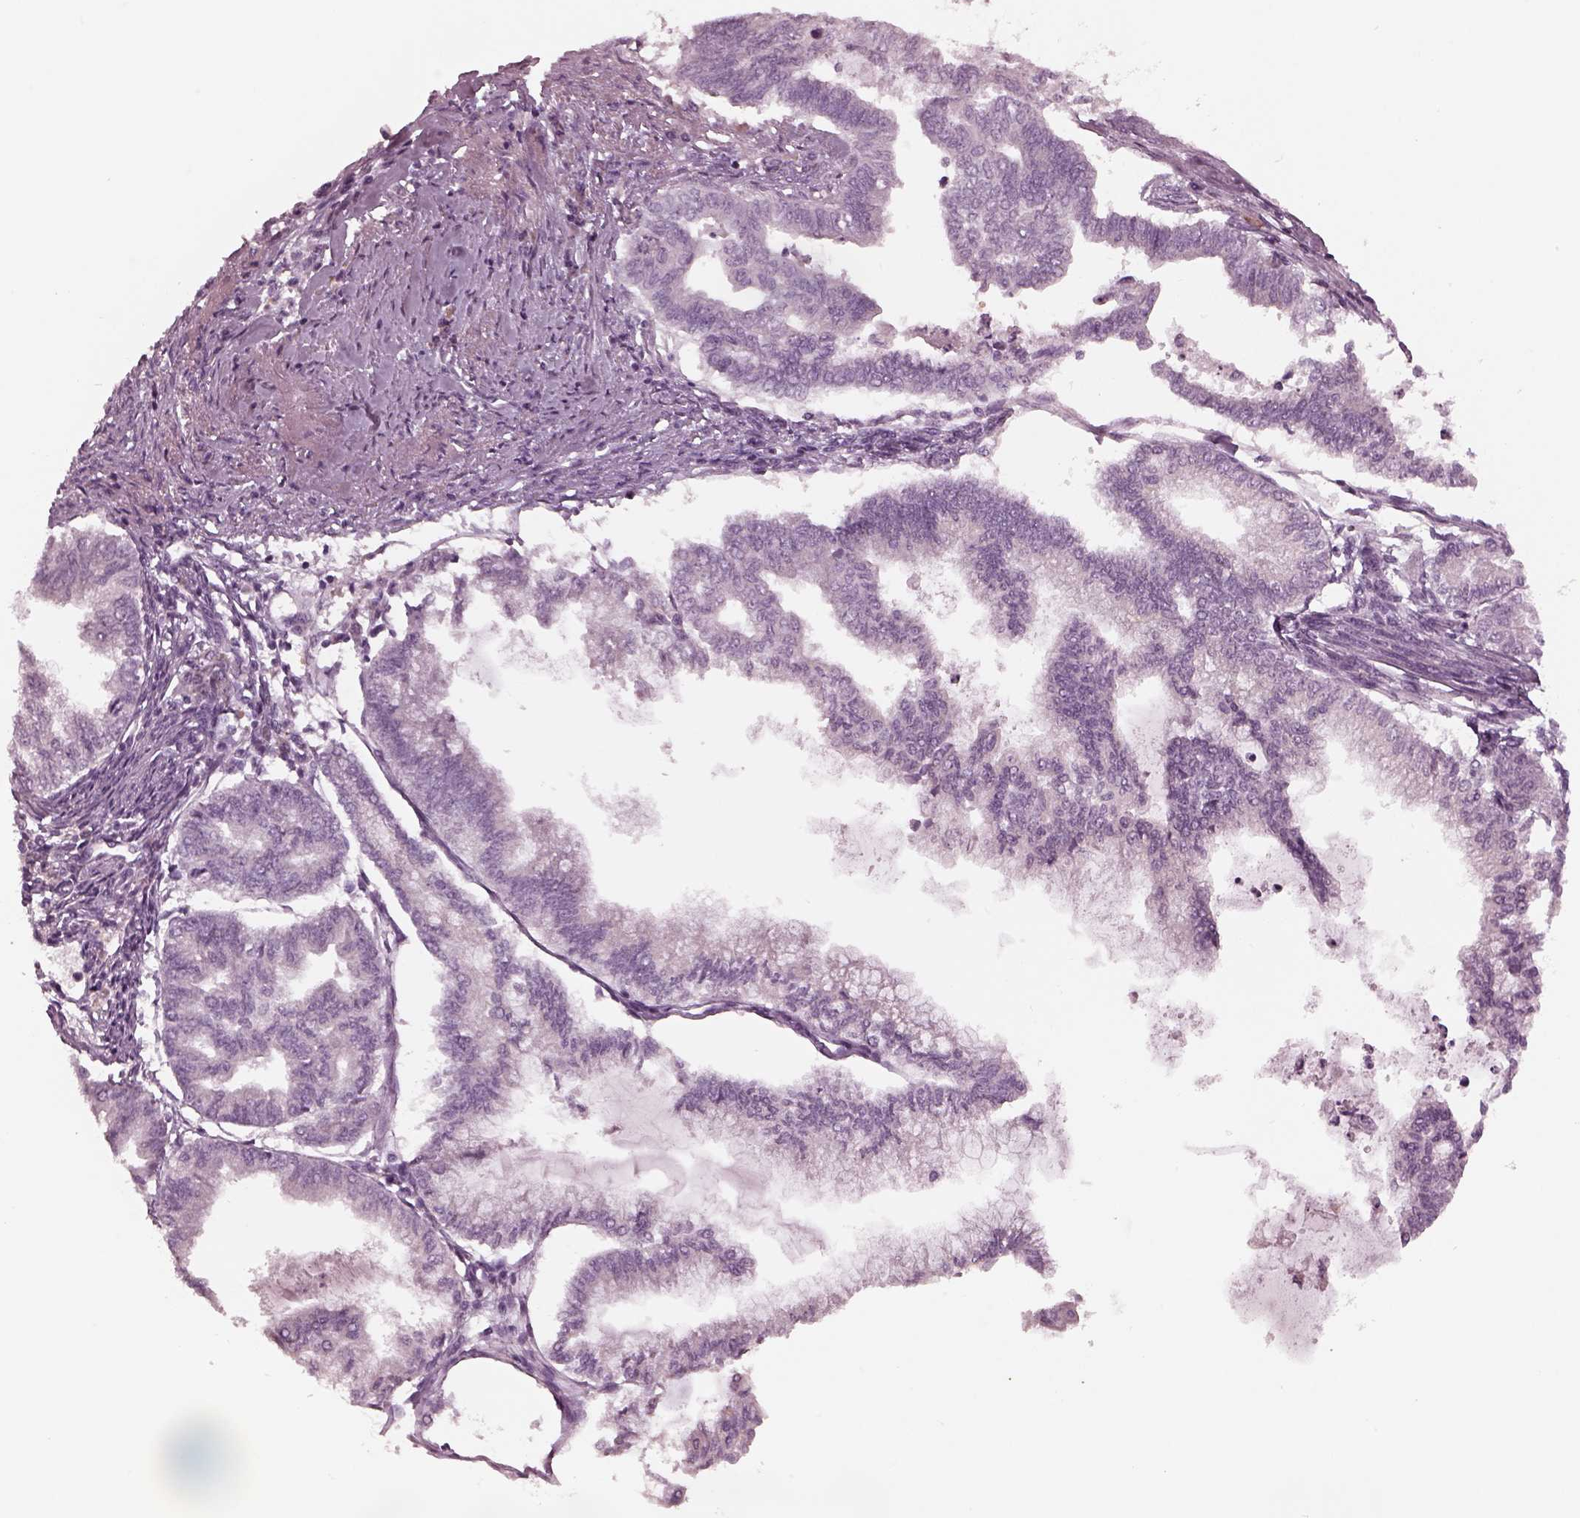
{"staining": {"intensity": "negative", "quantity": "none", "location": "none"}, "tissue": "endometrial cancer", "cell_type": "Tumor cells", "image_type": "cancer", "snomed": [{"axis": "morphology", "description": "Adenocarcinoma, NOS"}, {"axis": "topography", "description": "Endometrium"}], "caption": "Immunohistochemistry (IHC) image of human adenocarcinoma (endometrial) stained for a protein (brown), which reveals no expression in tumor cells.", "gene": "MIA", "patient": {"sex": "female", "age": 79}}